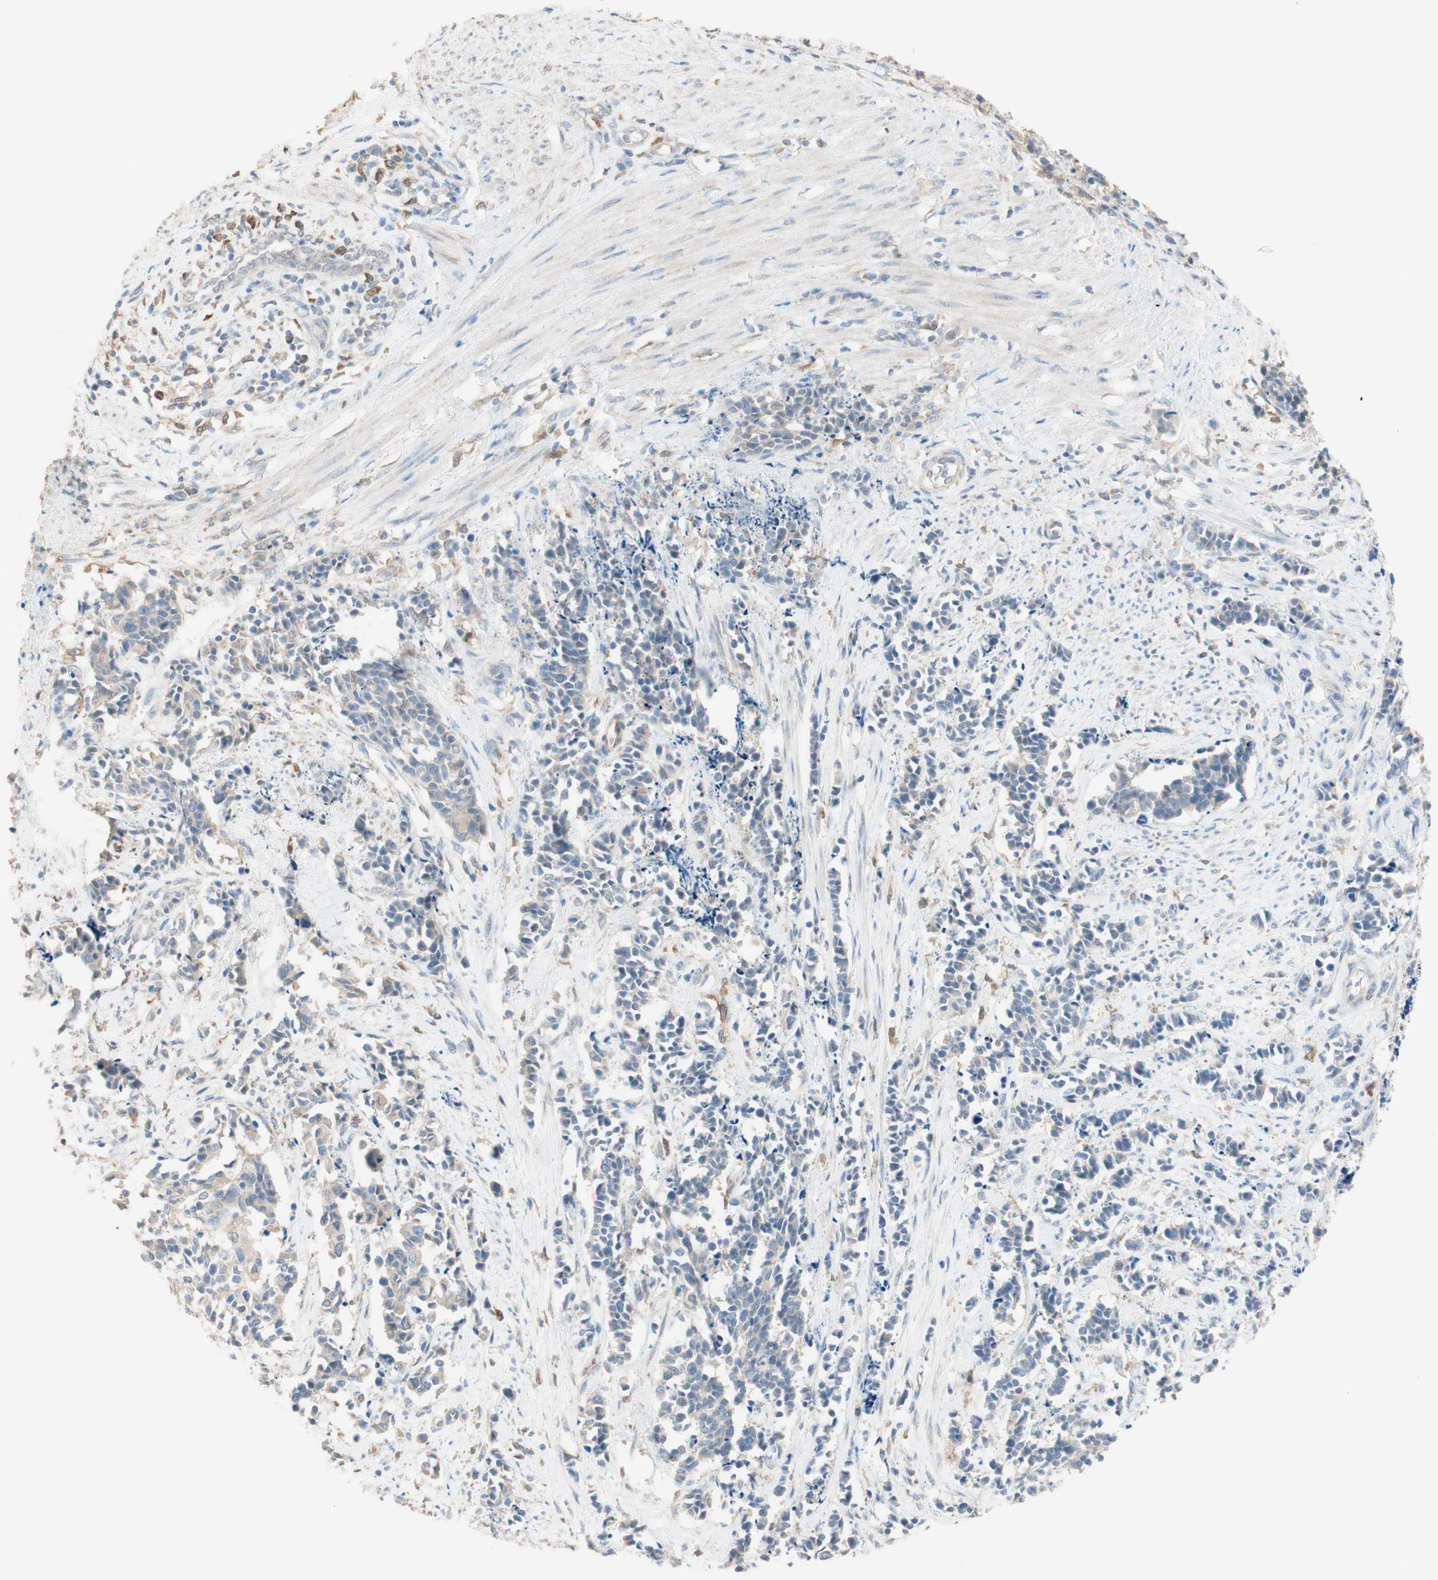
{"staining": {"intensity": "negative", "quantity": "none", "location": "none"}, "tissue": "cervical cancer", "cell_type": "Tumor cells", "image_type": "cancer", "snomed": [{"axis": "morphology", "description": "Normal tissue, NOS"}, {"axis": "morphology", "description": "Squamous cell carcinoma, NOS"}, {"axis": "topography", "description": "Cervix"}], "caption": "There is no significant expression in tumor cells of squamous cell carcinoma (cervical).", "gene": "COMT", "patient": {"sex": "female", "age": 35}}